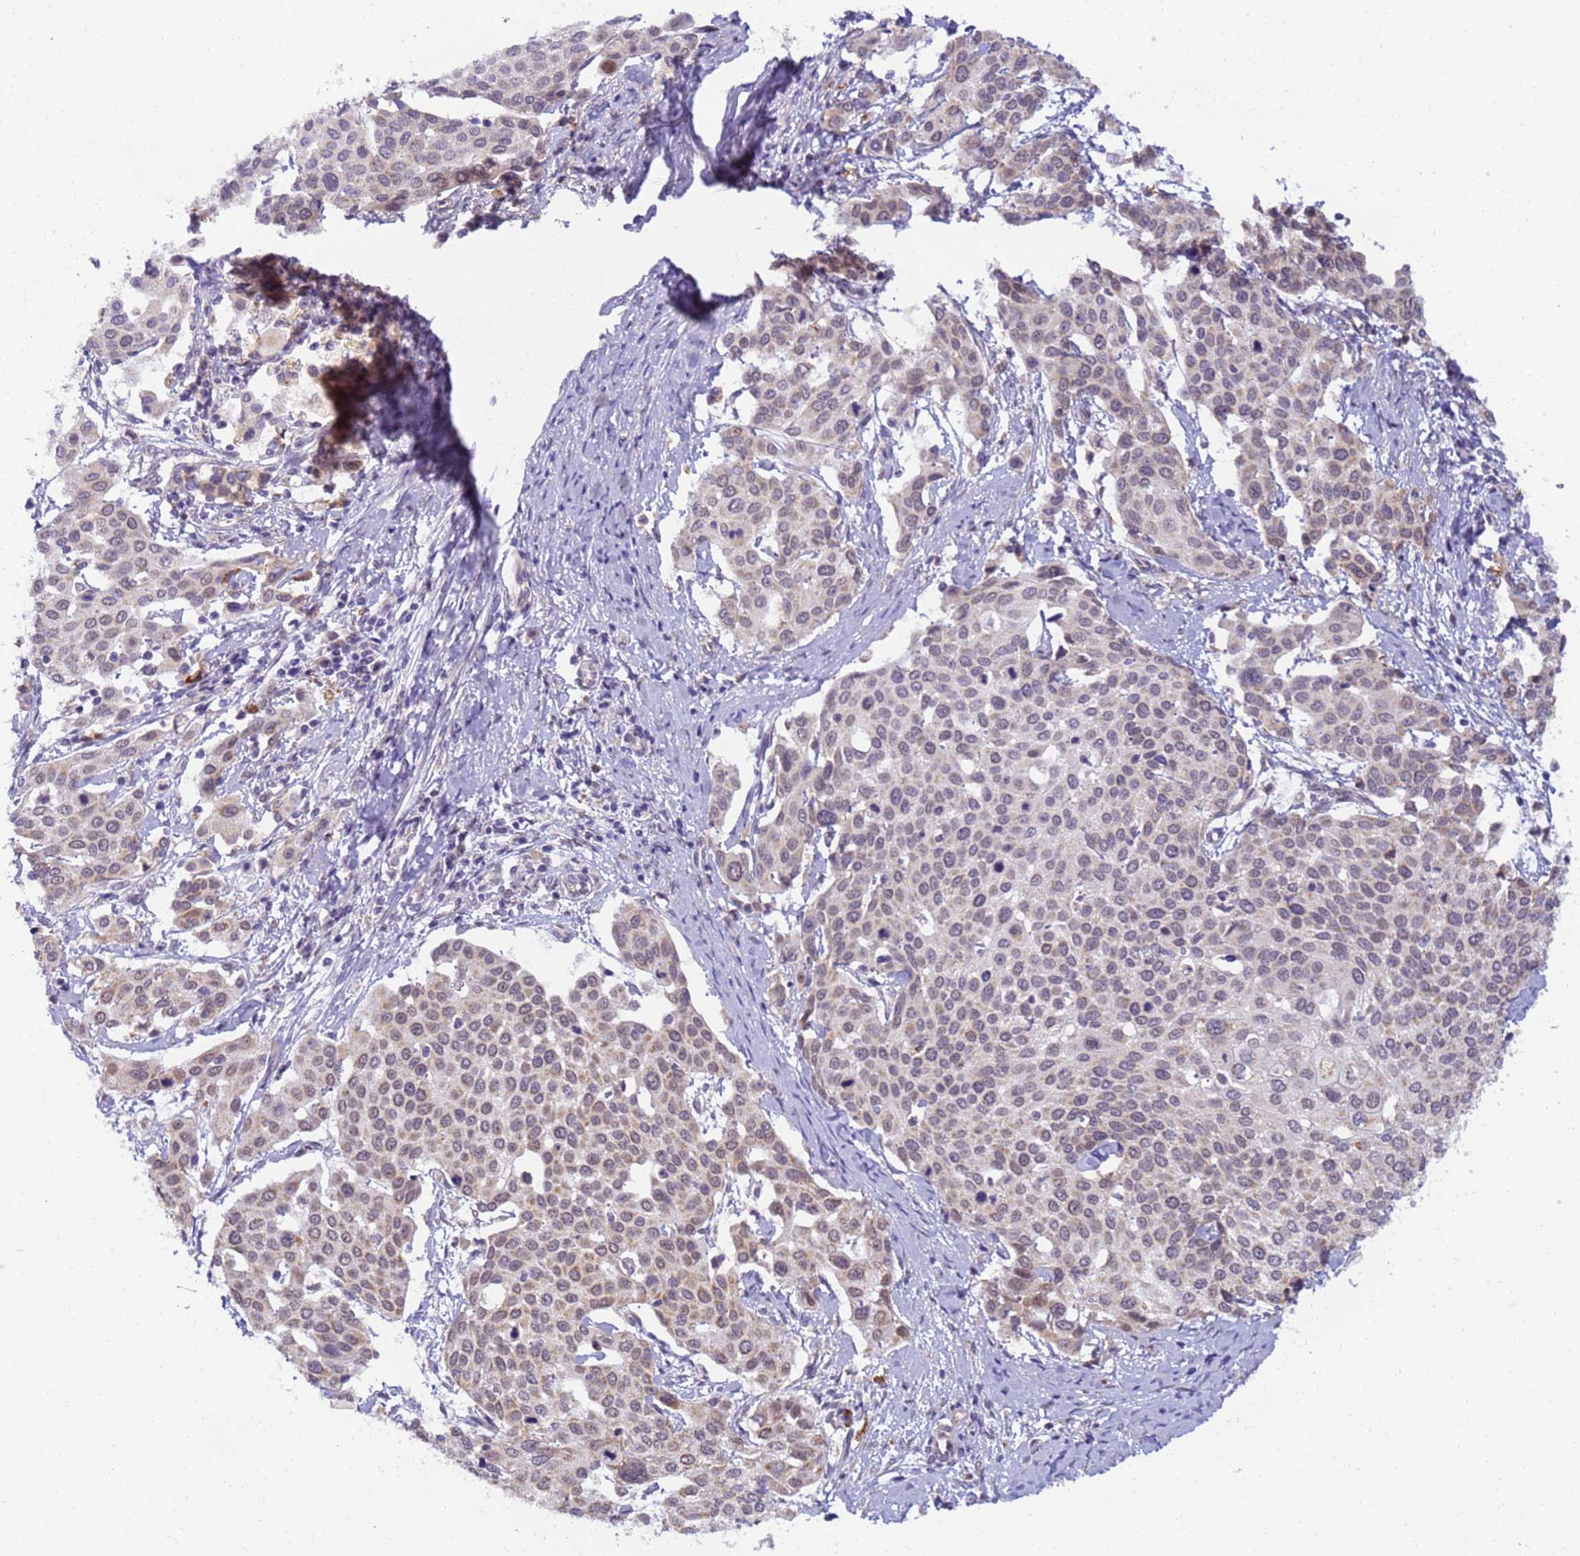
{"staining": {"intensity": "weak", "quantity": ">75%", "location": "cytoplasmic/membranous,nuclear"}, "tissue": "cervical cancer", "cell_type": "Tumor cells", "image_type": "cancer", "snomed": [{"axis": "morphology", "description": "Squamous cell carcinoma, NOS"}, {"axis": "topography", "description": "Cervix"}], "caption": "A micrograph of human cervical squamous cell carcinoma stained for a protein shows weak cytoplasmic/membranous and nuclear brown staining in tumor cells. Immunohistochemistry stains the protein in brown and the nuclei are stained blue.", "gene": "RAPGEF3", "patient": {"sex": "female", "age": 44}}